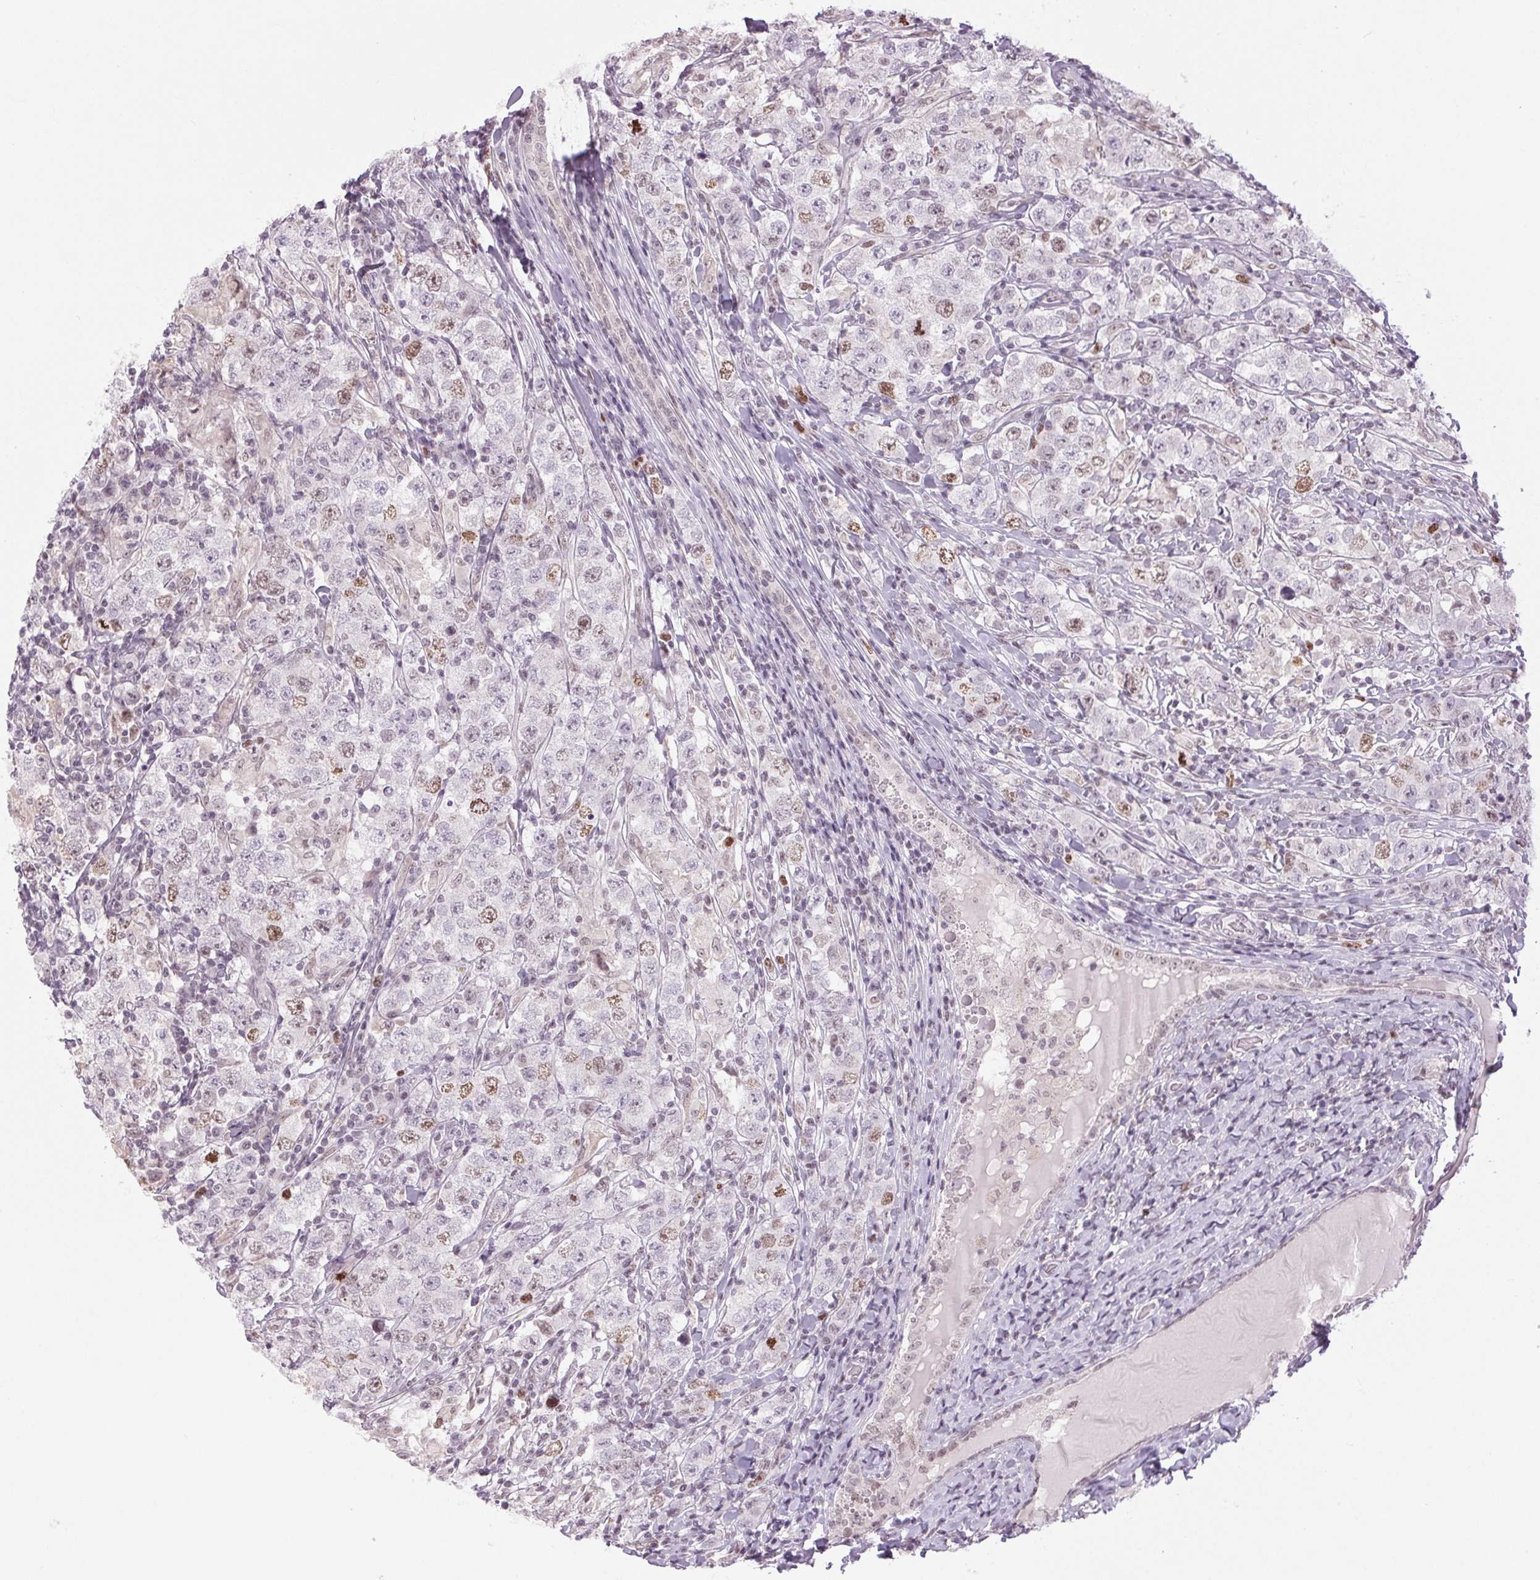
{"staining": {"intensity": "moderate", "quantity": "<25%", "location": "nuclear"}, "tissue": "testis cancer", "cell_type": "Tumor cells", "image_type": "cancer", "snomed": [{"axis": "morphology", "description": "Seminoma, NOS"}, {"axis": "morphology", "description": "Carcinoma, Embryonal, NOS"}, {"axis": "topography", "description": "Testis"}], "caption": "Testis embryonal carcinoma was stained to show a protein in brown. There is low levels of moderate nuclear staining in about <25% of tumor cells. Ihc stains the protein of interest in brown and the nuclei are stained blue.", "gene": "SMIM6", "patient": {"sex": "male", "age": 41}}